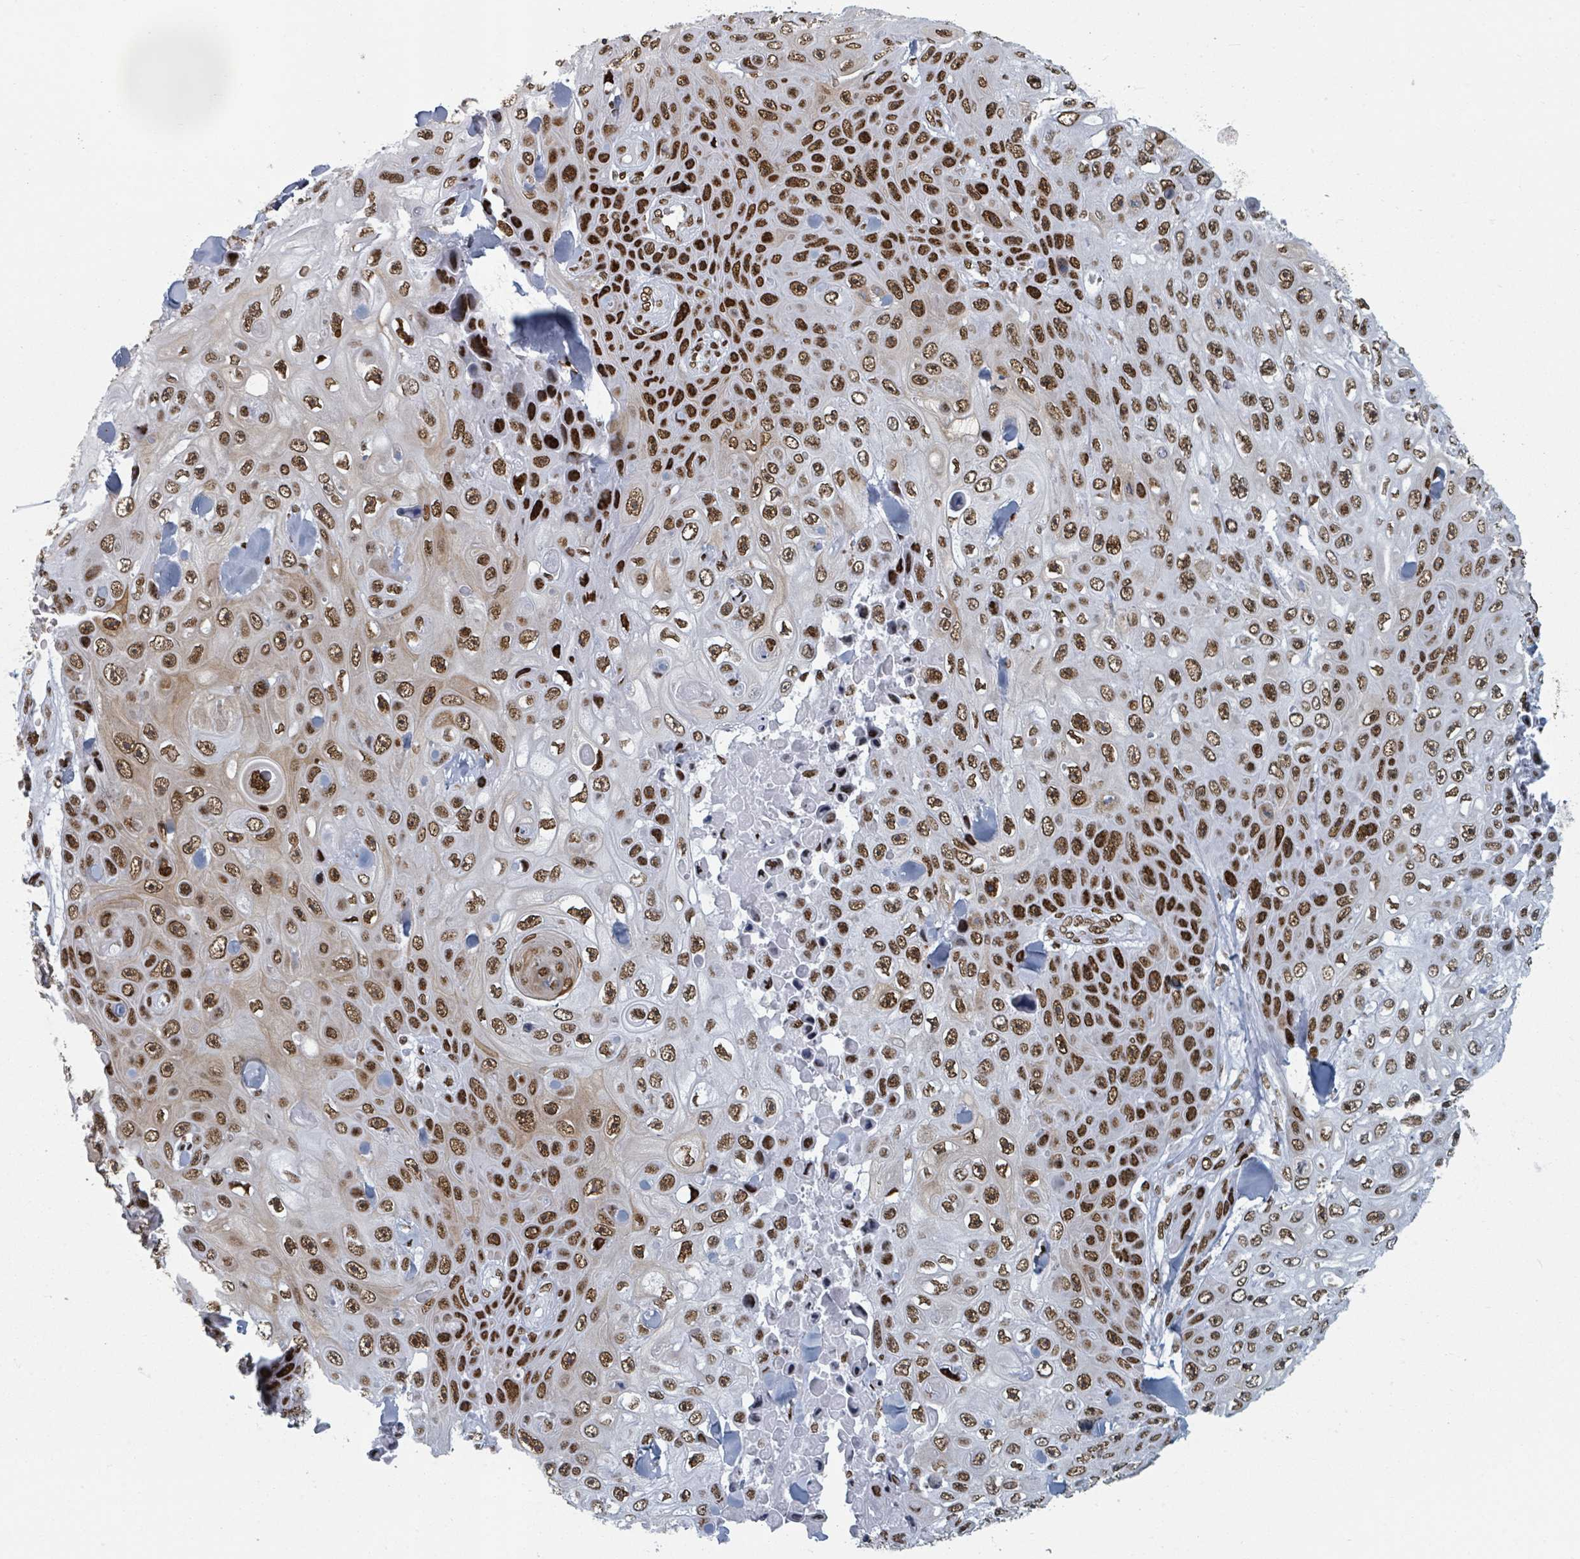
{"staining": {"intensity": "strong", "quantity": ">75%", "location": "nuclear"}, "tissue": "skin cancer", "cell_type": "Tumor cells", "image_type": "cancer", "snomed": [{"axis": "morphology", "description": "Squamous cell carcinoma, NOS"}, {"axis": "topography", "description": "Skin"}], "caption": "Immunohistochemistry histopathology image of skin cancer stained for a protein (brown), which reveals high levels of strong nuclear positivity in about >75% of tumor cells.", "gene": "DHX16", "patient": {"sex": "male", "age": 82}}